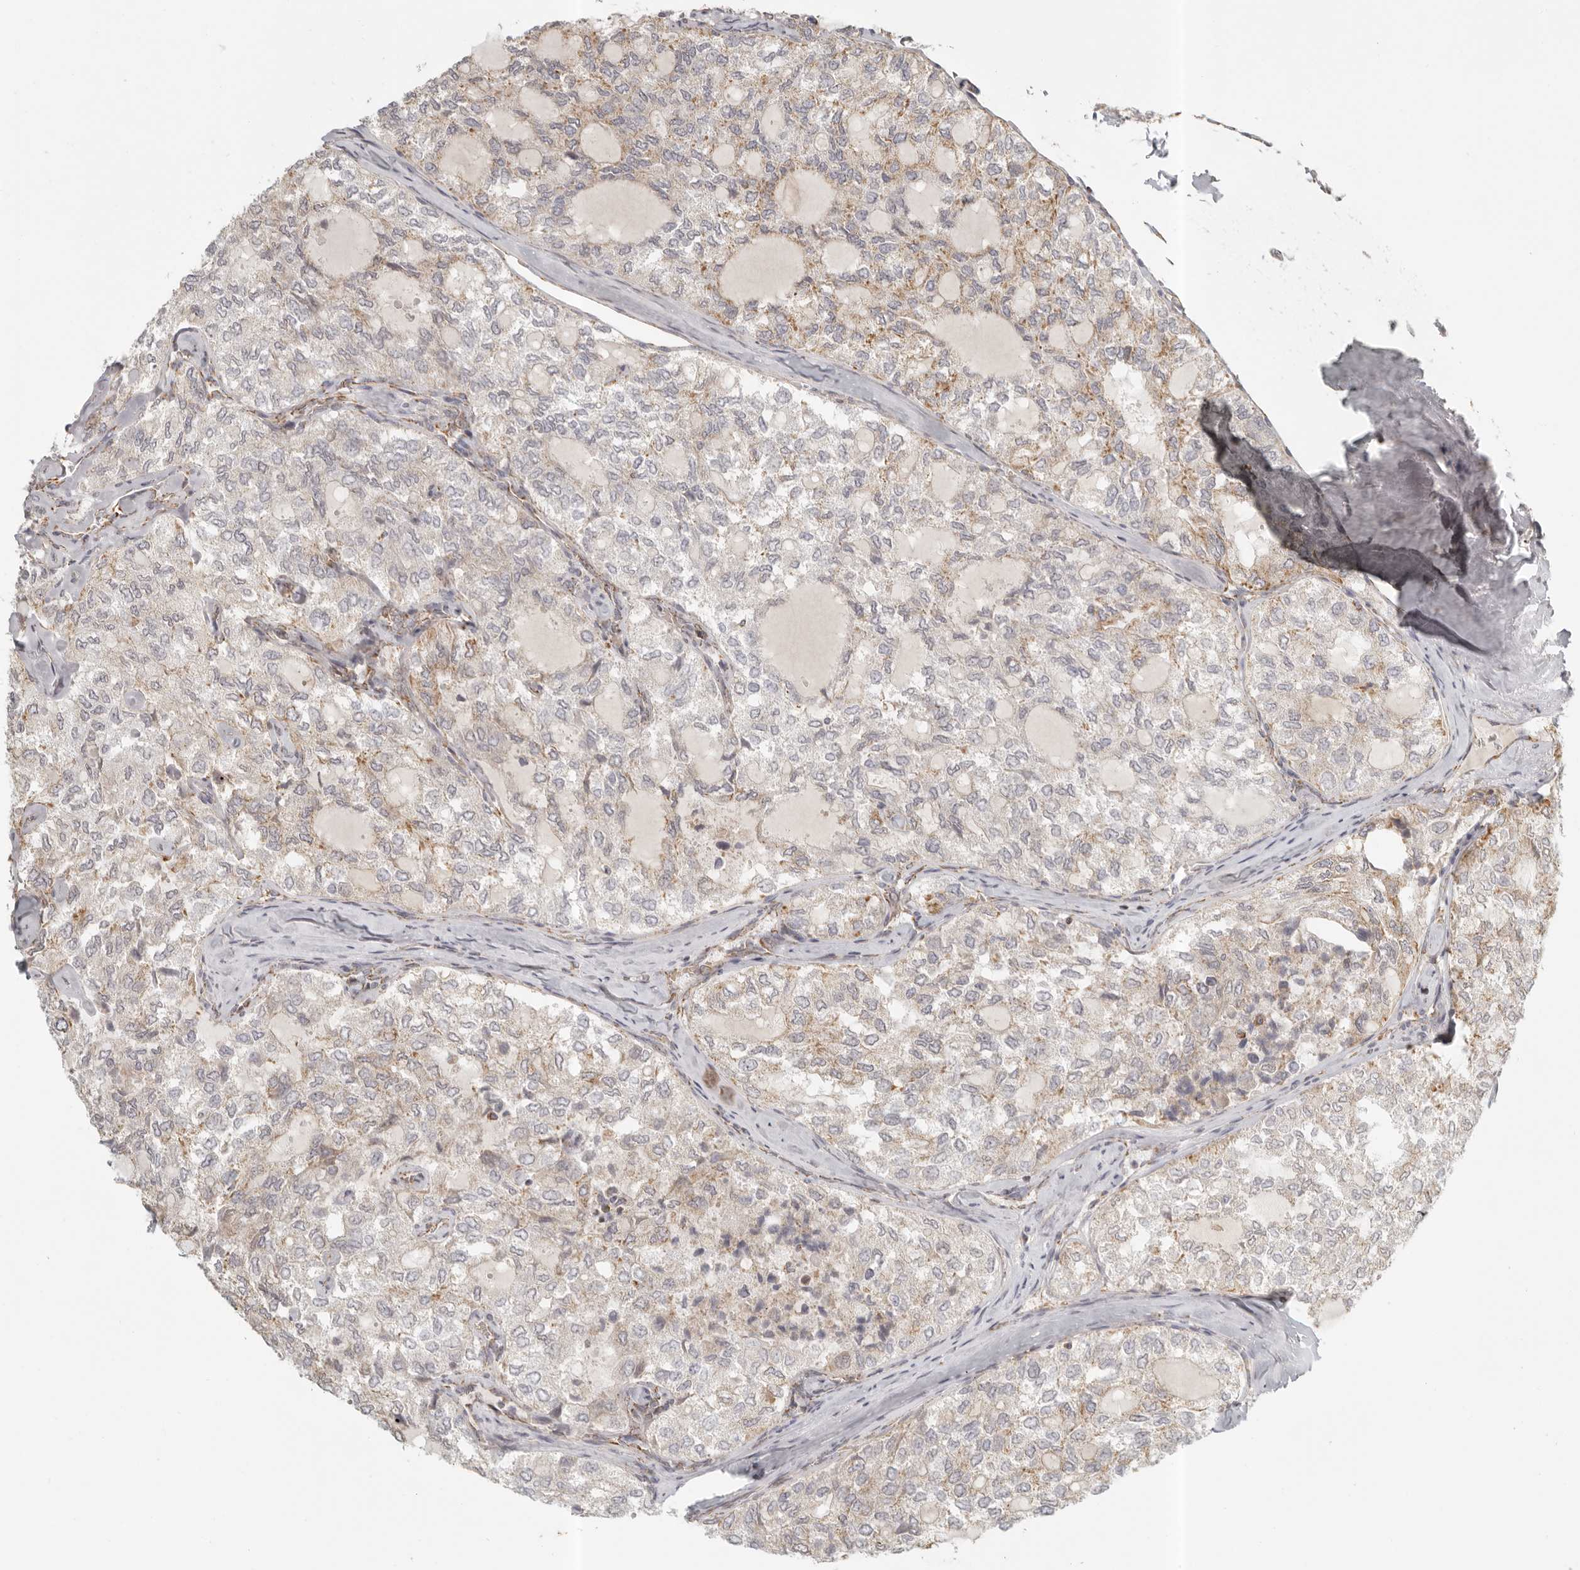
{"staining": {"intensity": "moderate", "quantity": "25%-75%", "location": "cytoplasmic/membranous"}, "tissue": "thyroid cancer", "cell_type": "Tumor cells", "image_type": "cancer", "snomed": [{"axis": "morphology", "description": "Follicular adenoma carcinoma, NOS"}, {"axis": "topography", "description": "Thyroid gland"}], "caption": "An image of human thyroid follicular adenoma carcinoma stained for a protein demonstrates moderate cytoplasmic/membranous brown staining in tumor cells.", "gene": "KDF1", "patient": {"sex": "male", "age": 75}}